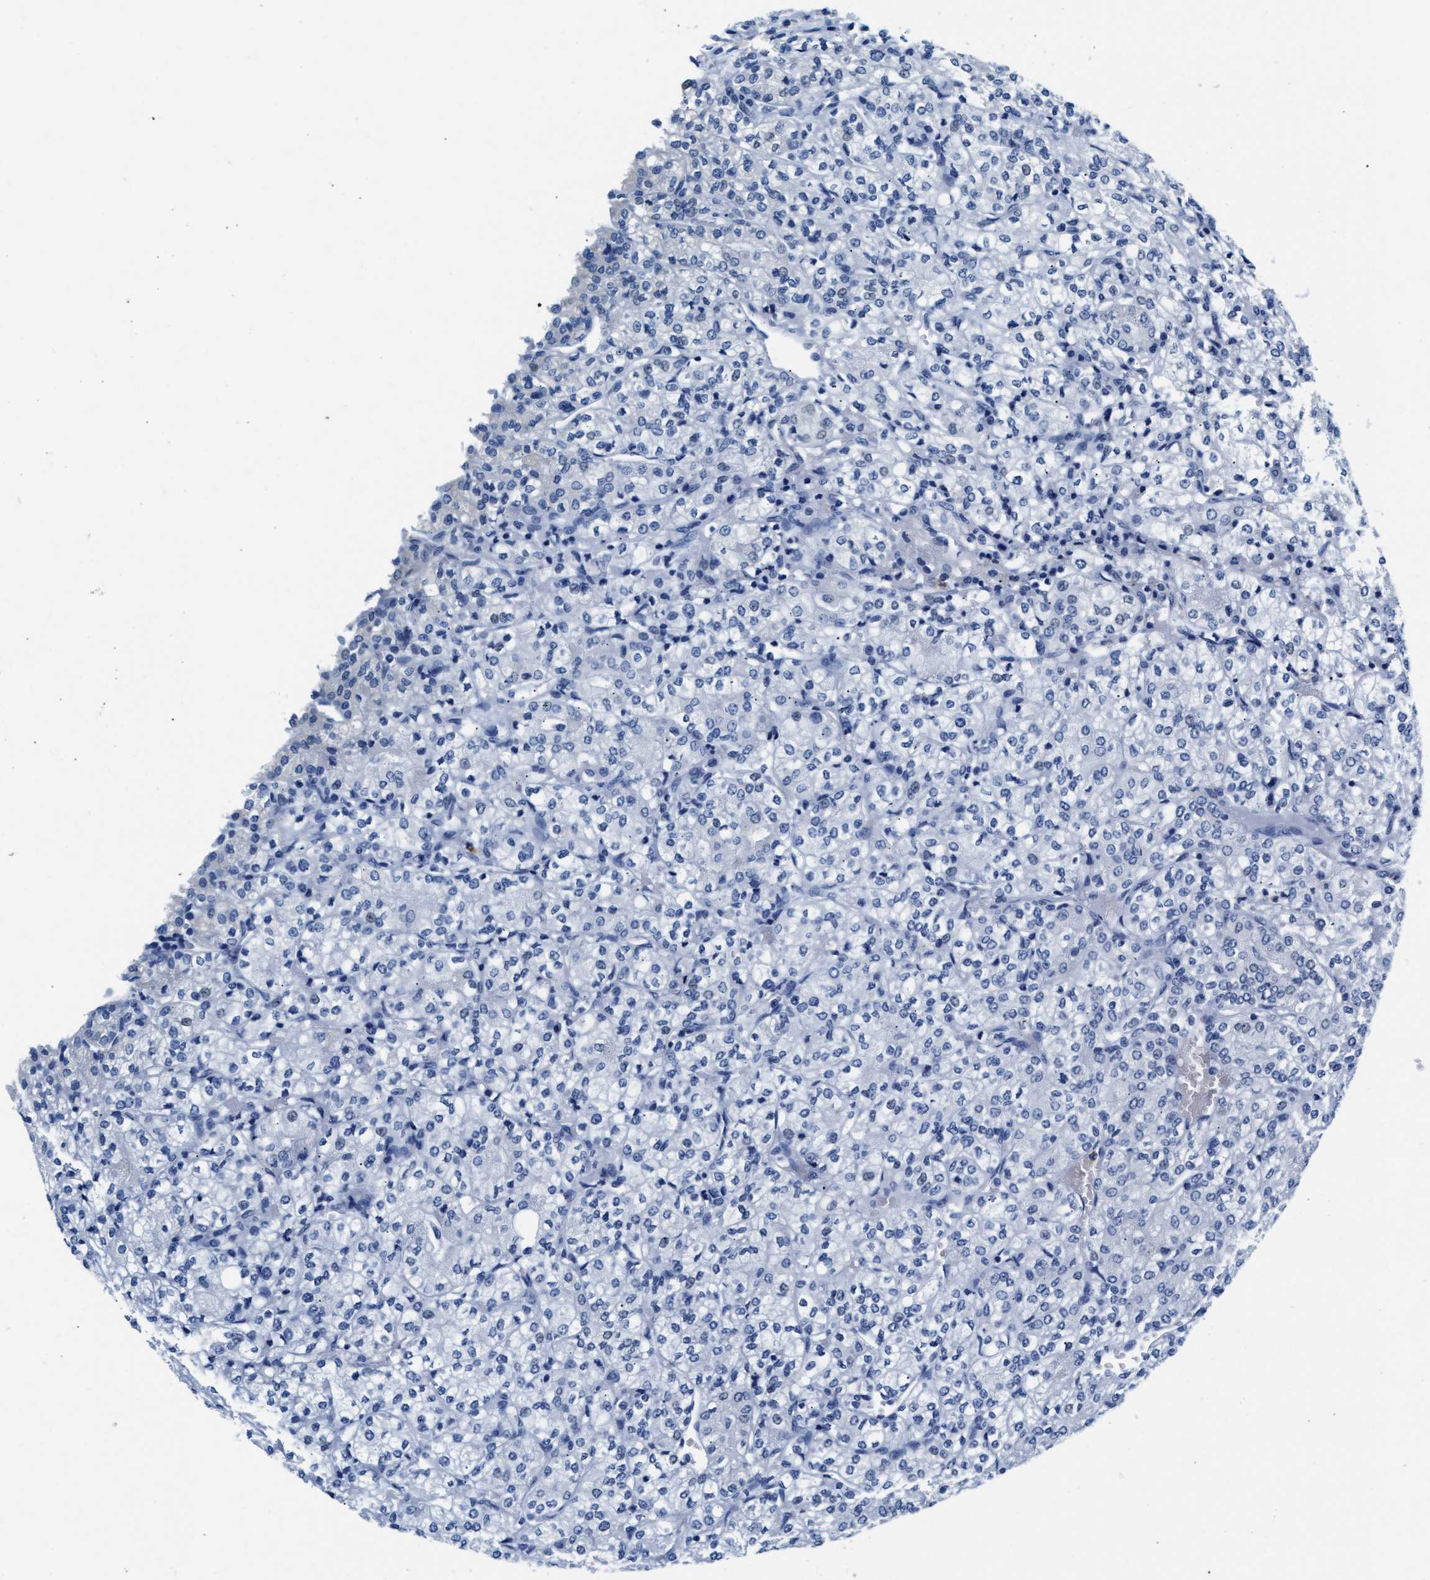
{"staining": {"intensity": "negative", "quantity": "none", "location": "none"}, "tissue": "renal cancer", "cell_type": "Tumor cells", "image_type": "cancer", "snomed": [{"axis": "morphology", "description": "Adenocarcinoma, NOS"}, {"axis": "topography", "description": "Kidney"}], "caption": "This is an immunohistochemistry (IHC) histopathology image of renal cancer (adenocarcinoma). There is no positivity in tumor cells.", "gene": "MMP8", "patient": {"sex": "male", "age": 77}}